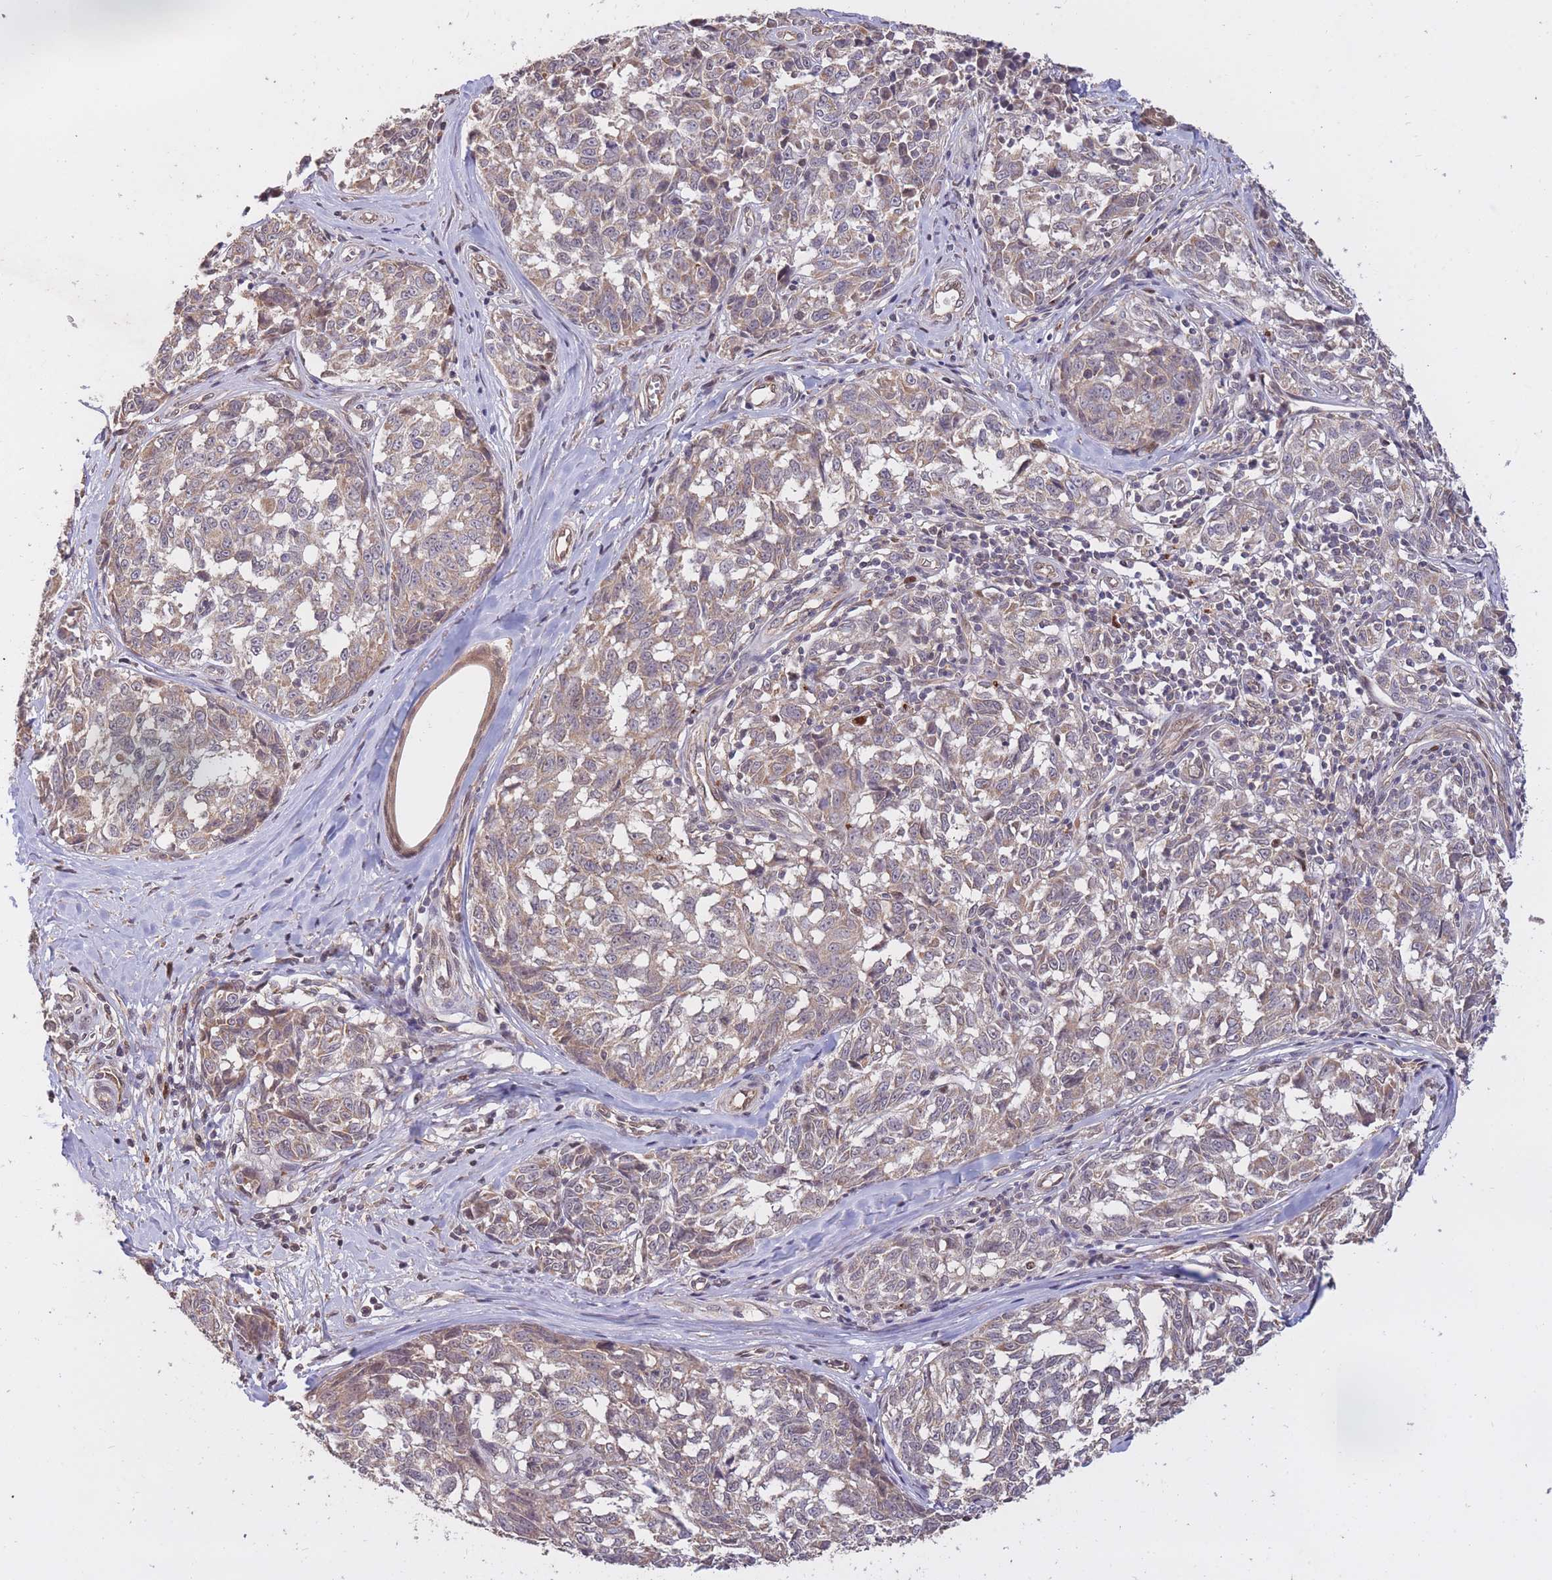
{"staining": {"intensity": "weak", "quantity": "25%-75%", "location": "cytoplasmic/membranous"}, "tissue": "melanoma", "cell_type": "Tumor cells", "image_type": "cancer", "snomed": [{"axis": "morphology", "description": "Normal tissue, NOS"}, {"axis": "morphology", "description": "Malignant melanoma, NOS"}, {"axis": "topography", "description": "Skin"}], "caption": "This histopathology image exhibits immunohistochemistry (IHC) staining of human malignant melanoma, with low weak cytoplasmic/membranous expression in approximately 25%-75% of tumor cells.", "gene": "RGS14", "patient": {"sex": "female", "age": 64}}